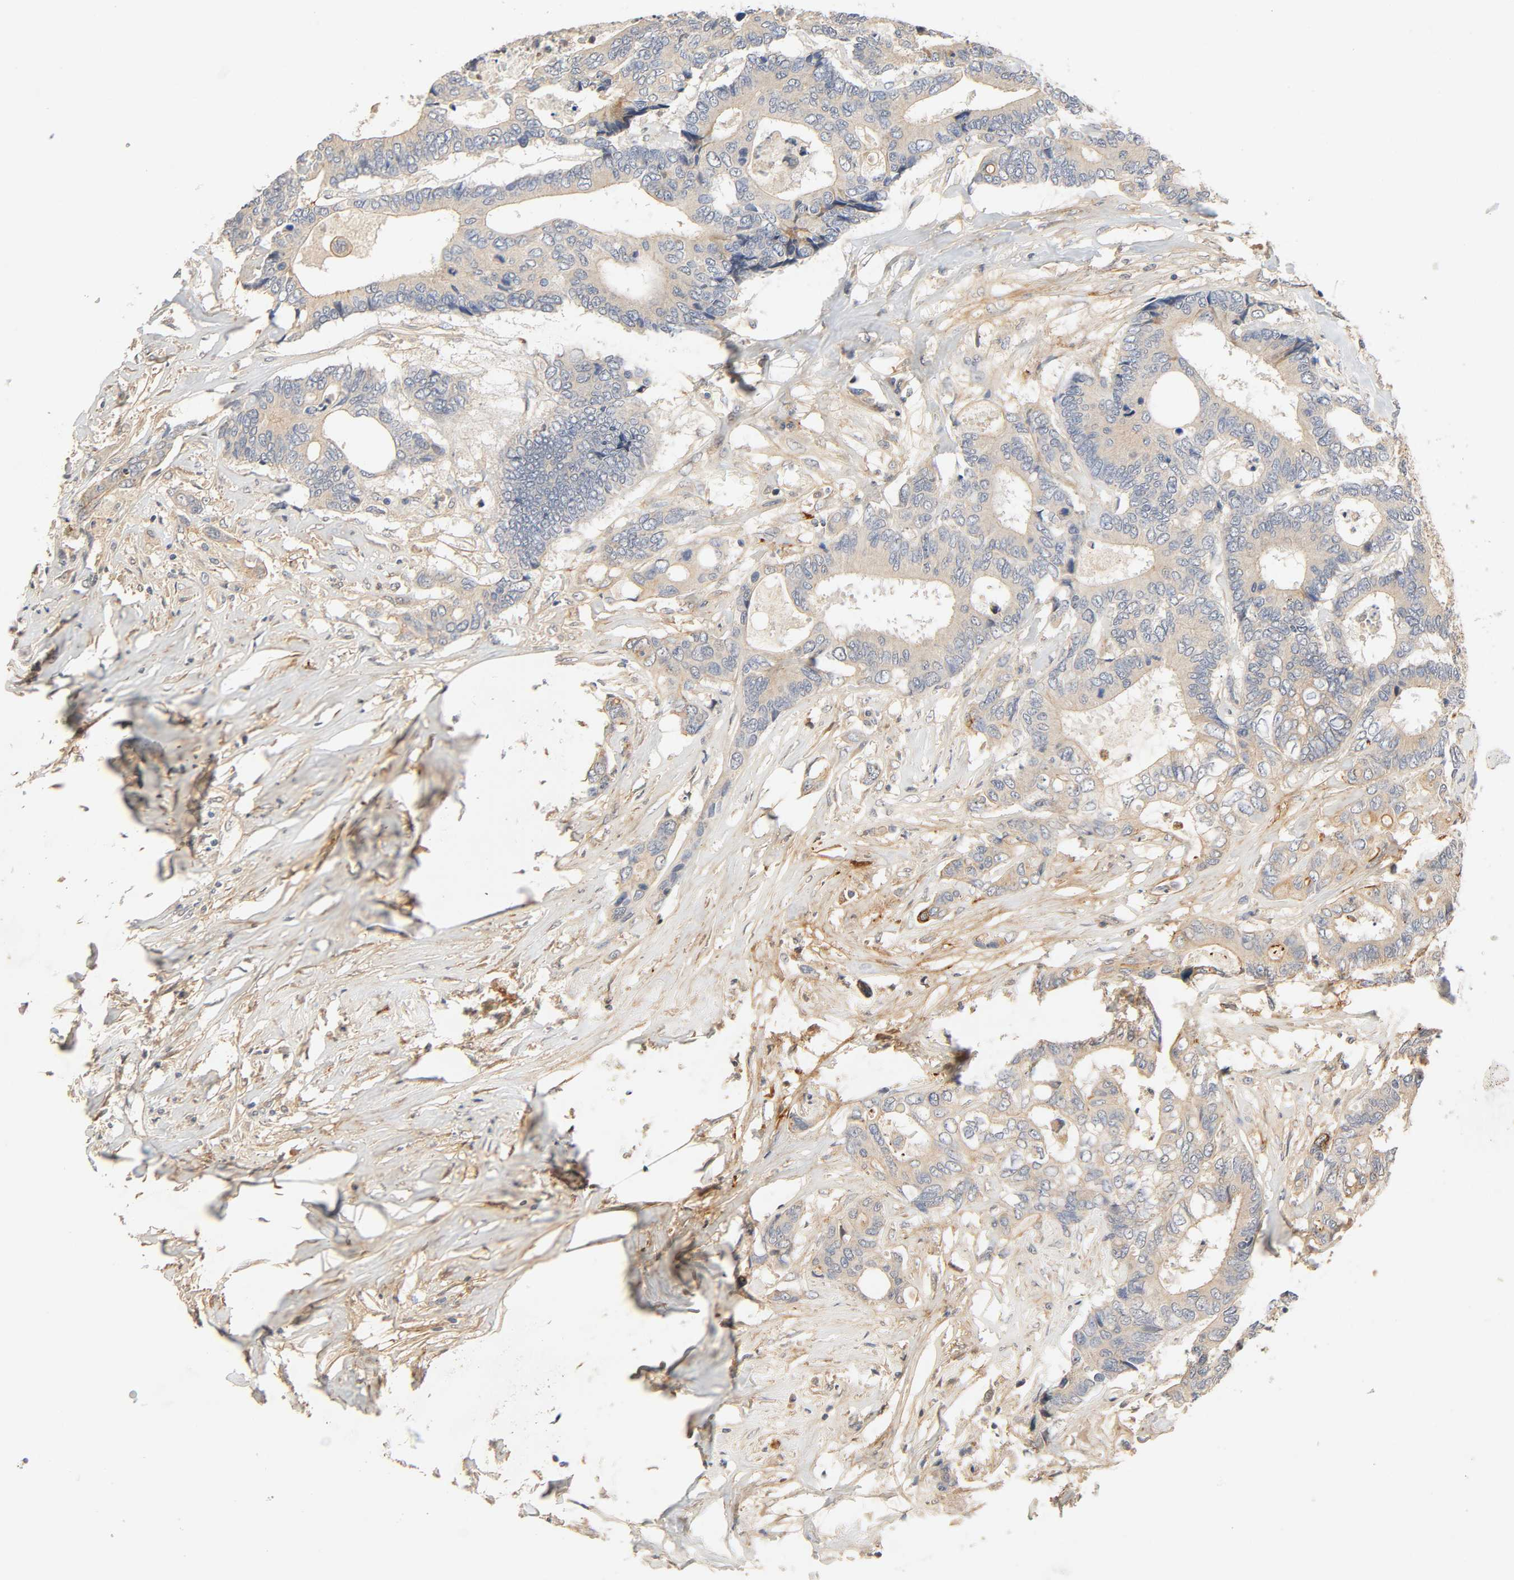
{"staining": {"intensity": "weak", "quantity": "25%-75%", "location": "cytoplasmic/membranous"}, "tissue": "colorectal cancer", "cell_type": "Tumor cells", "image_type": "cancer", "snomed": [{"axis": "morphology", "description": "Adenocarcinoma, NOS"}, {"axis": "topography", "description": "Rectum"}], "caption": "Adenocarcinoma (colorectal) stained with a brown dye displays weak cytoplasmic/membranous positive staining in approximately 25%-75% of tumor cells.", "gene": "CACNA1G", "patient": {"sex": "male", "age": 55}}